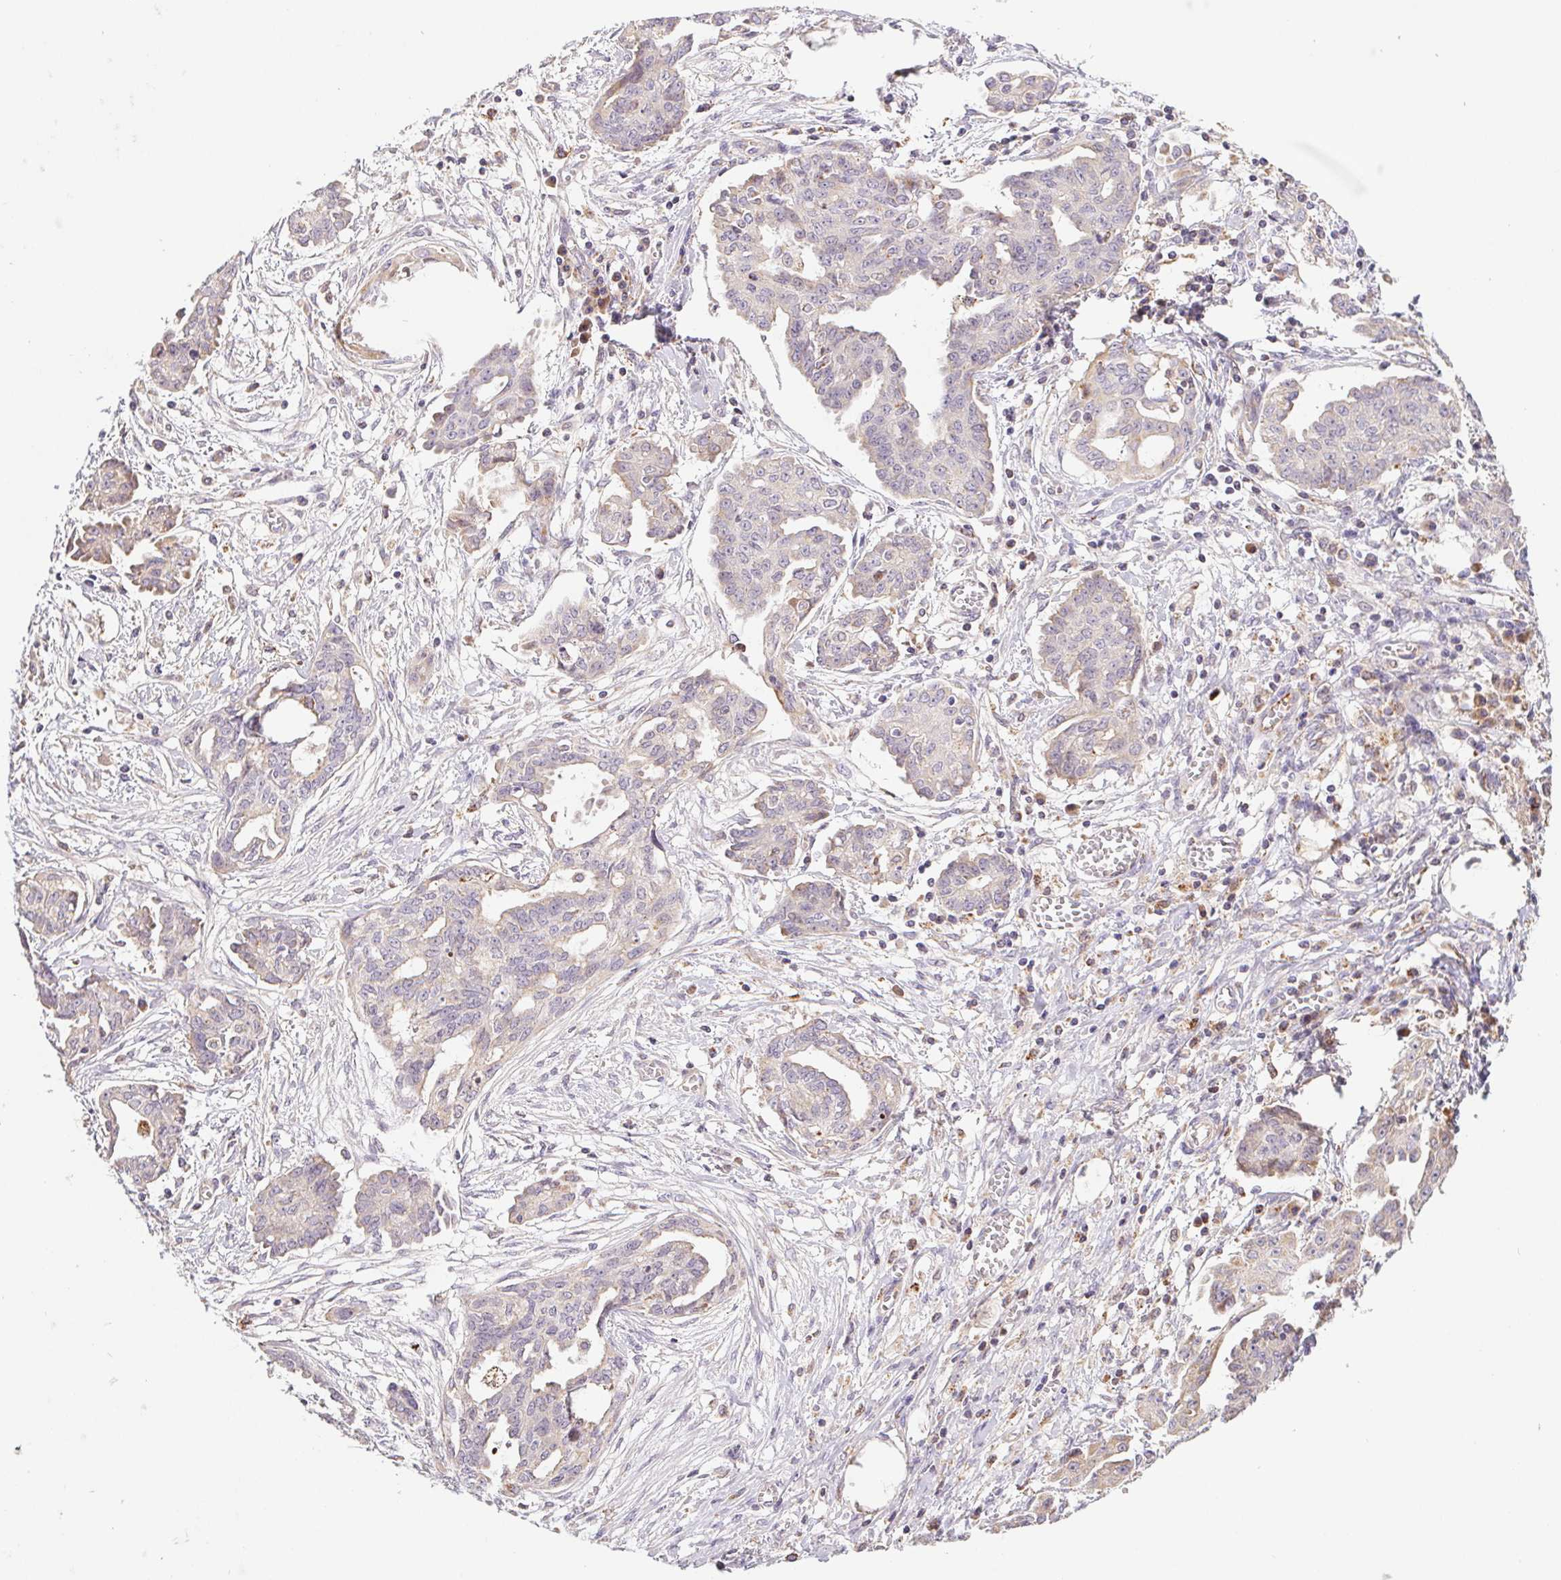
{"staining": {"intensity": "weak", "quantity": "<25%", "location": "cytoplasmic/membranous"}, "tissue": "ovarian cancer", "cell_type": "Tumor cells", "image_type": "cancer", "snomed": [{"axis": "morphology", "description": "Cystadenocarcinoma, serous, NOS"}, {"axis": "topography", "description": "Ovary"}], "caption": "An IHC histopathology image of ovarian cancer (serous cystadenocarcinoma) is shown. There is no staining in tumor cells of ovarian cancer (serous cystadenocarcinoma).", "gene": "EMC6", "patient": {"sex": "female", "age": 71}}